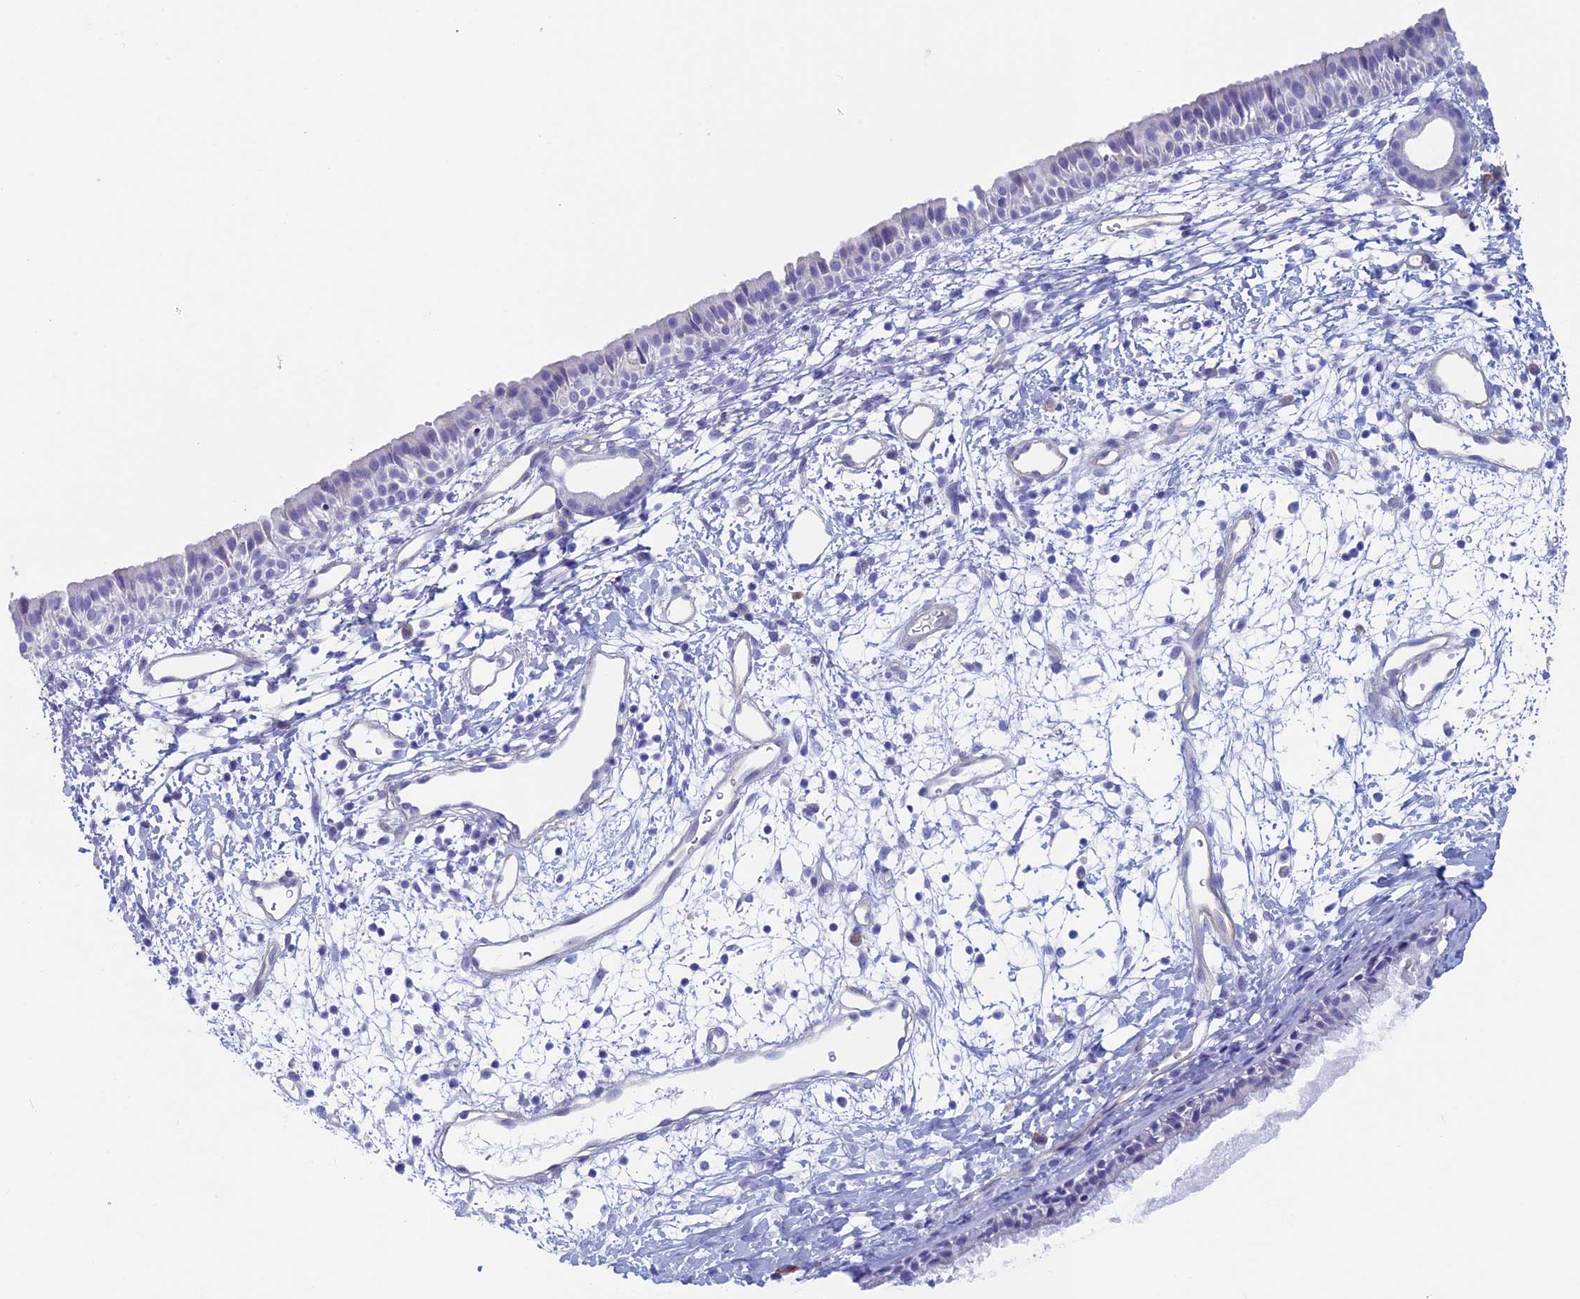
{"staining": {"intensity": "negative", "quantity": "none", "location": "none"}, "tissue": "nasopharynx", "cell_type": "Respiratory epithelial cells", "image_type": "normal", "snomed": [{"axis": "morphology", "description": "Normal tissue, NOS"}, {"axis": "topography", "description": "Nasopharynx"}], "caption": "Immunohistochemical staining of normal nasopharynx reveals no significant staining in respiratory epithelial cells.", "gene": "MAGEB6", "patient": {"sex": "male", "age": 22}}